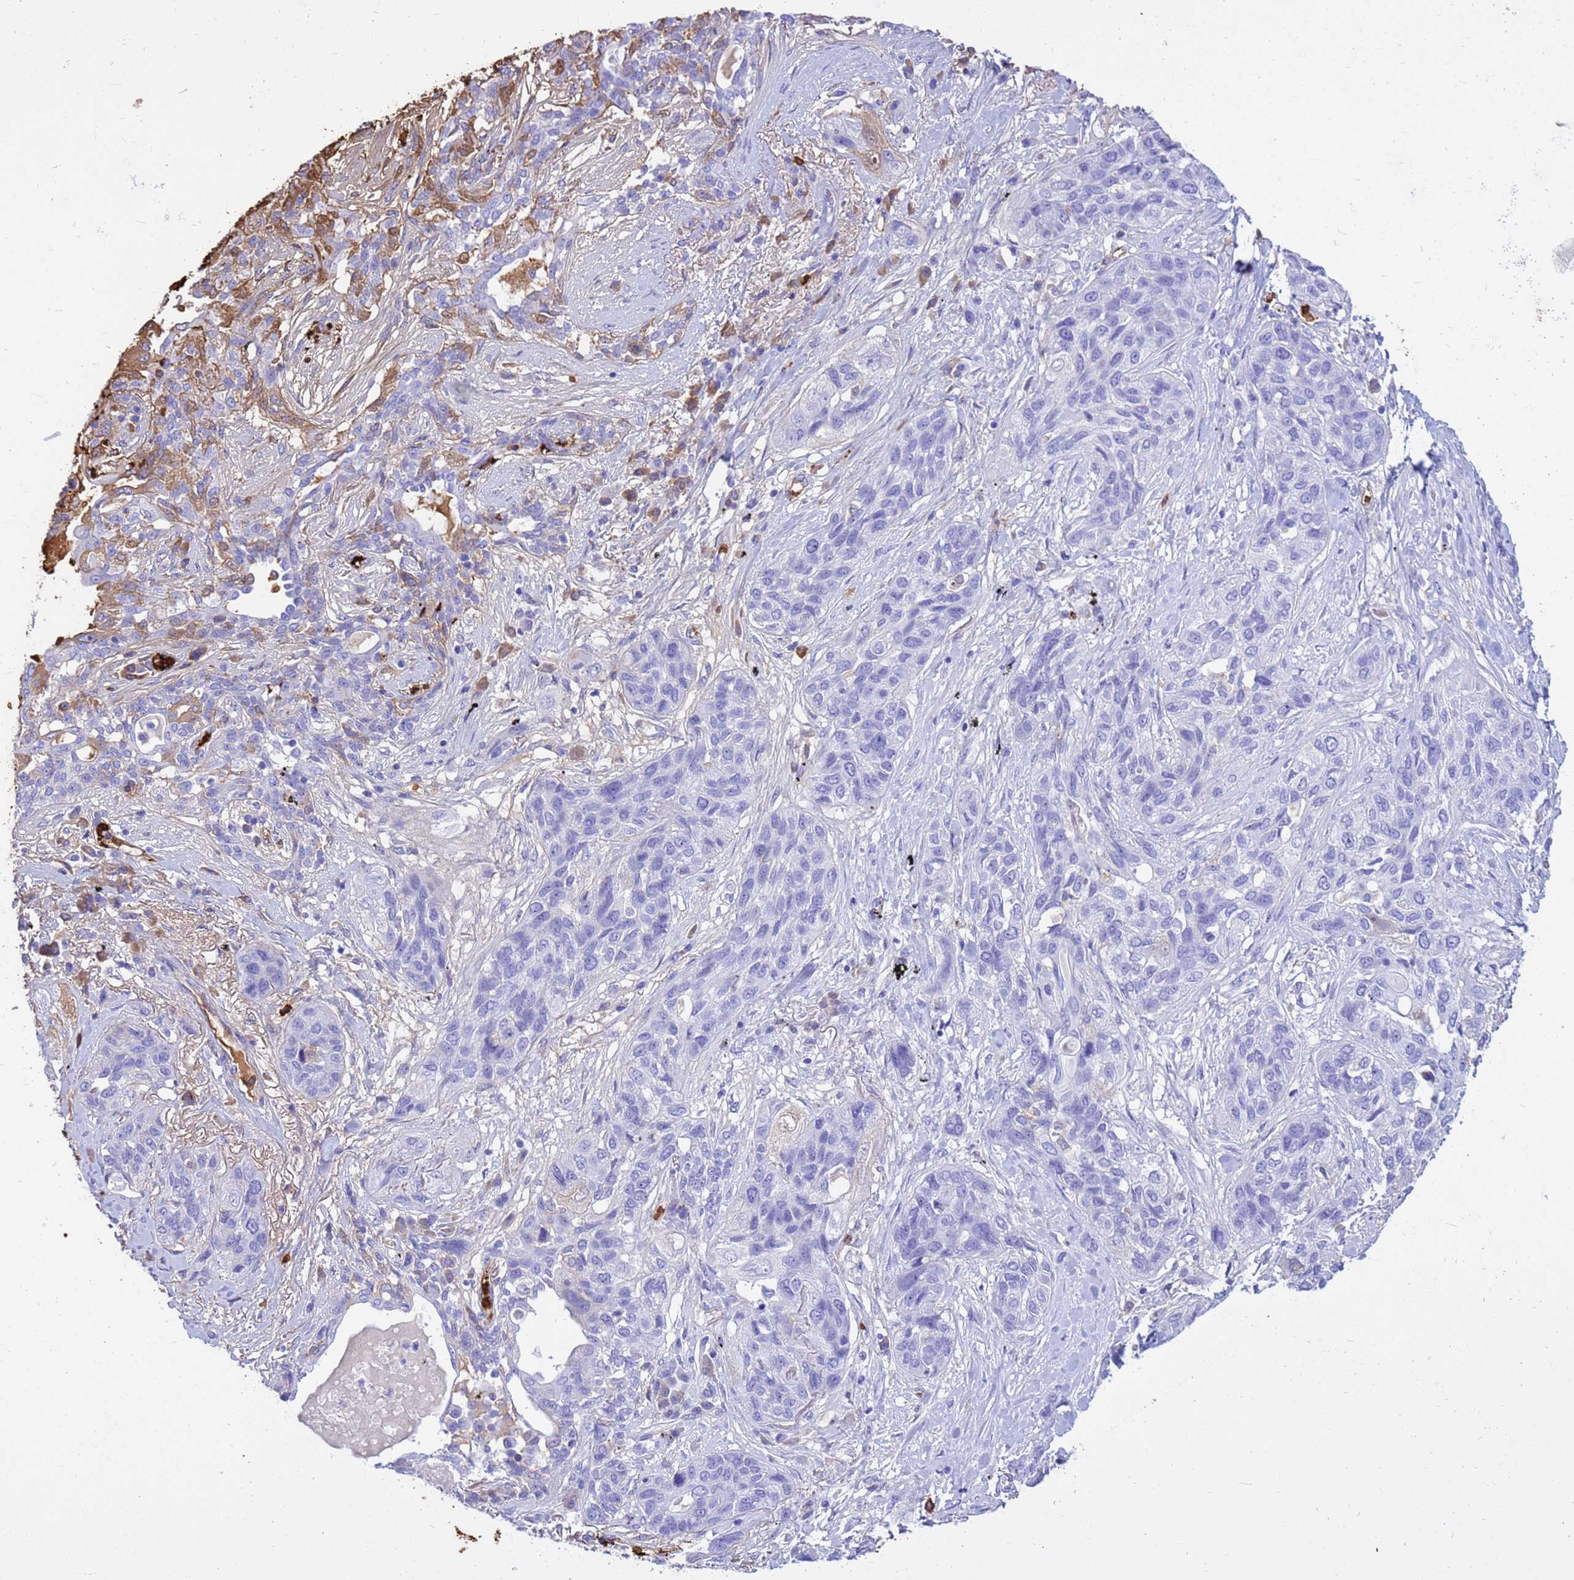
{"staining": {"intensity": "negative", "quantity": "none", "location": "none"}, "tissue": "lung cancer", "cell_type": "Tumor cells", "image_type": "cancer", "snomed": [{"axis": "morphology", "description": "Squamous cell carcinoma, NOS"}, {"axis": "topography", "description": "Lung"}], "caption": "IHC histopathology image of neoplastic tissue: lung cancer (squamous cell carcinoma) stained with DAB (3,3'-diaminobenzidine) reveals no significant protein staining in tumor cells.", "gene": "HBA2", "patient": {"sex": "female", "age": 70}}